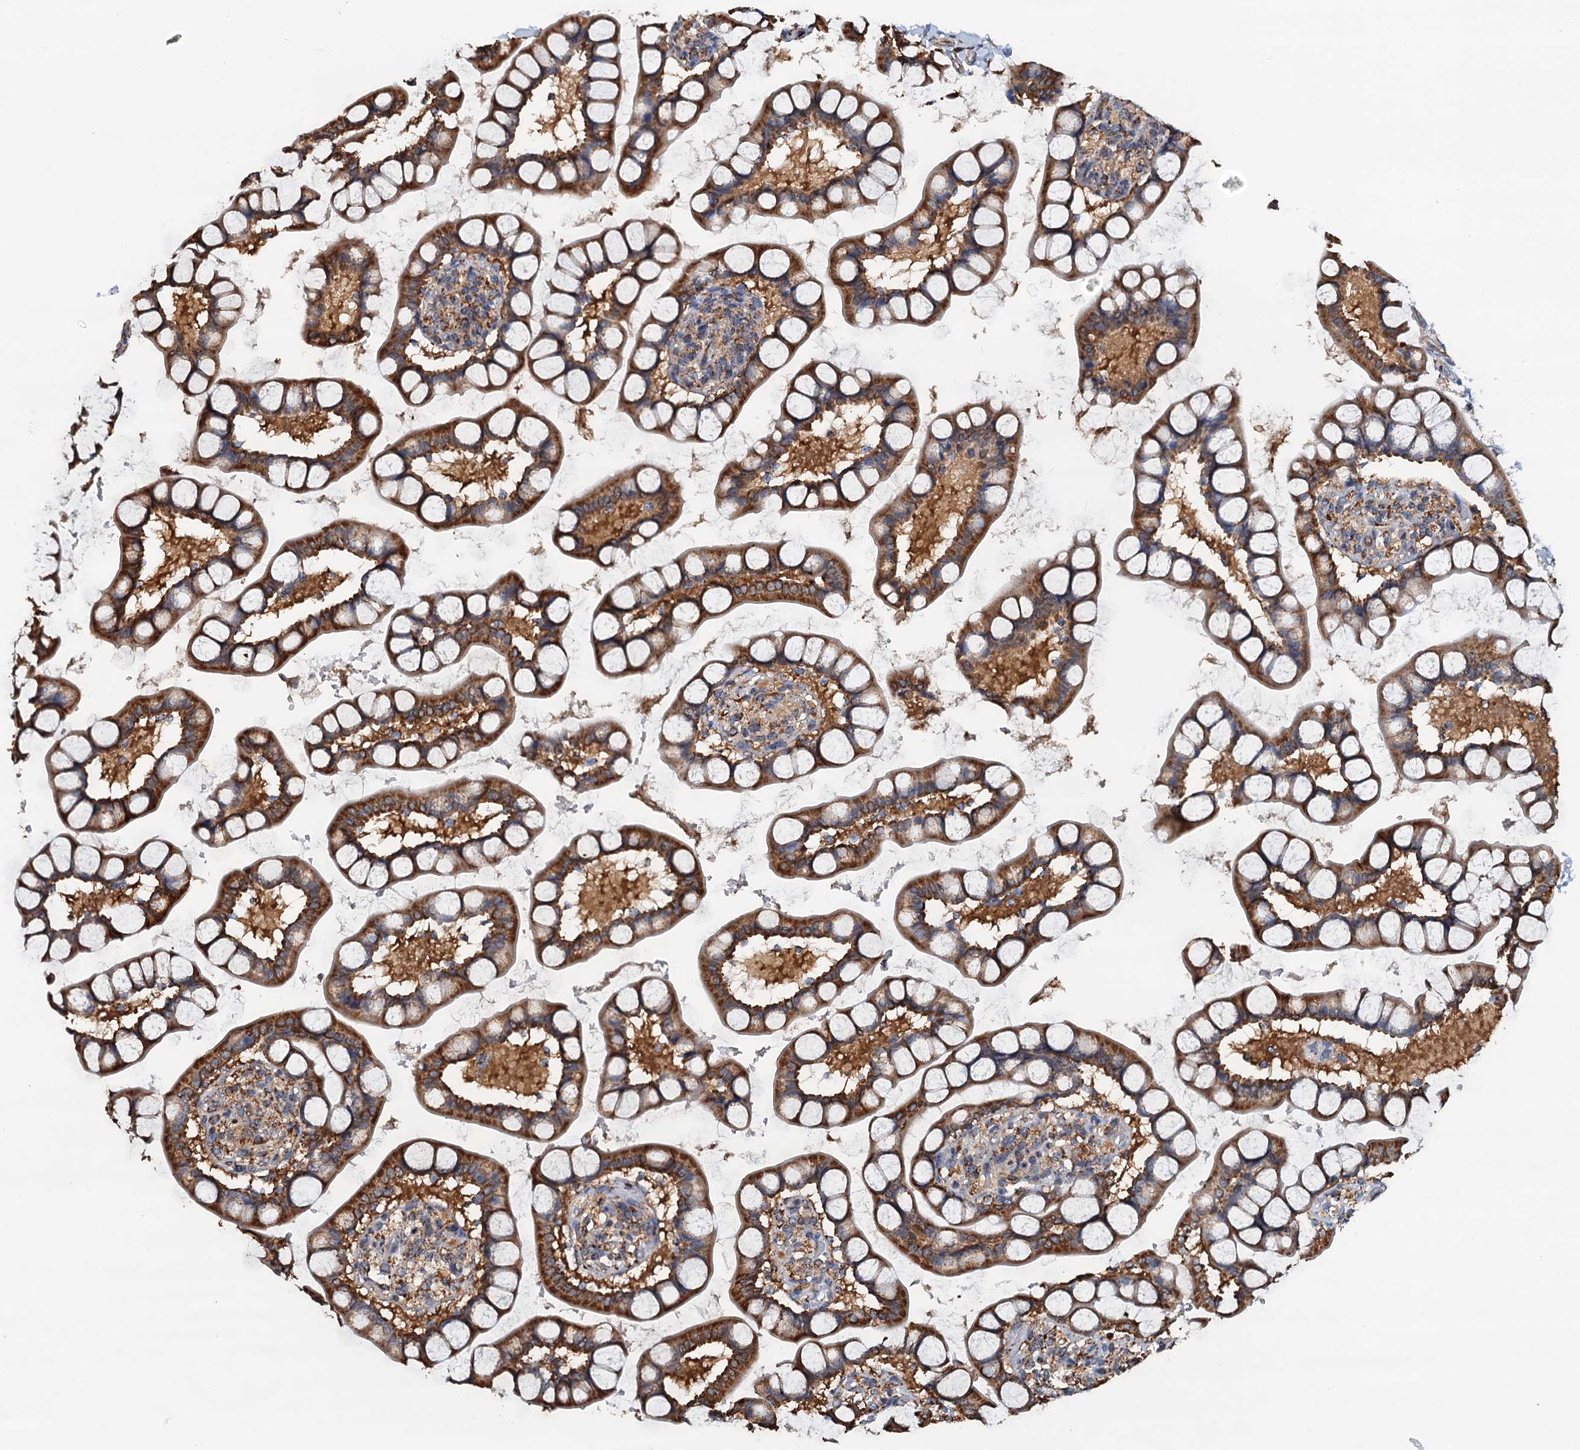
{"staining": {"intensity": "strong", "quantity": ">75%", "location": "cytoplasmic/membranous"}, "tissue": "small intestine", "cell_type": "Glandular cells", "image_type": "normal", "snomed": [{"axis": "morphology", "description": "Normal tissue, NOS"}, {"axis": "topography", "description": "Small intestine"}], "caption": "A brown stain highlights strong cytoplasmic/membranous expression of a protein in glandular cells of benign human small intestine.", "gene": "AAGAB", "patient": {"sex": "male", "age": 52}}